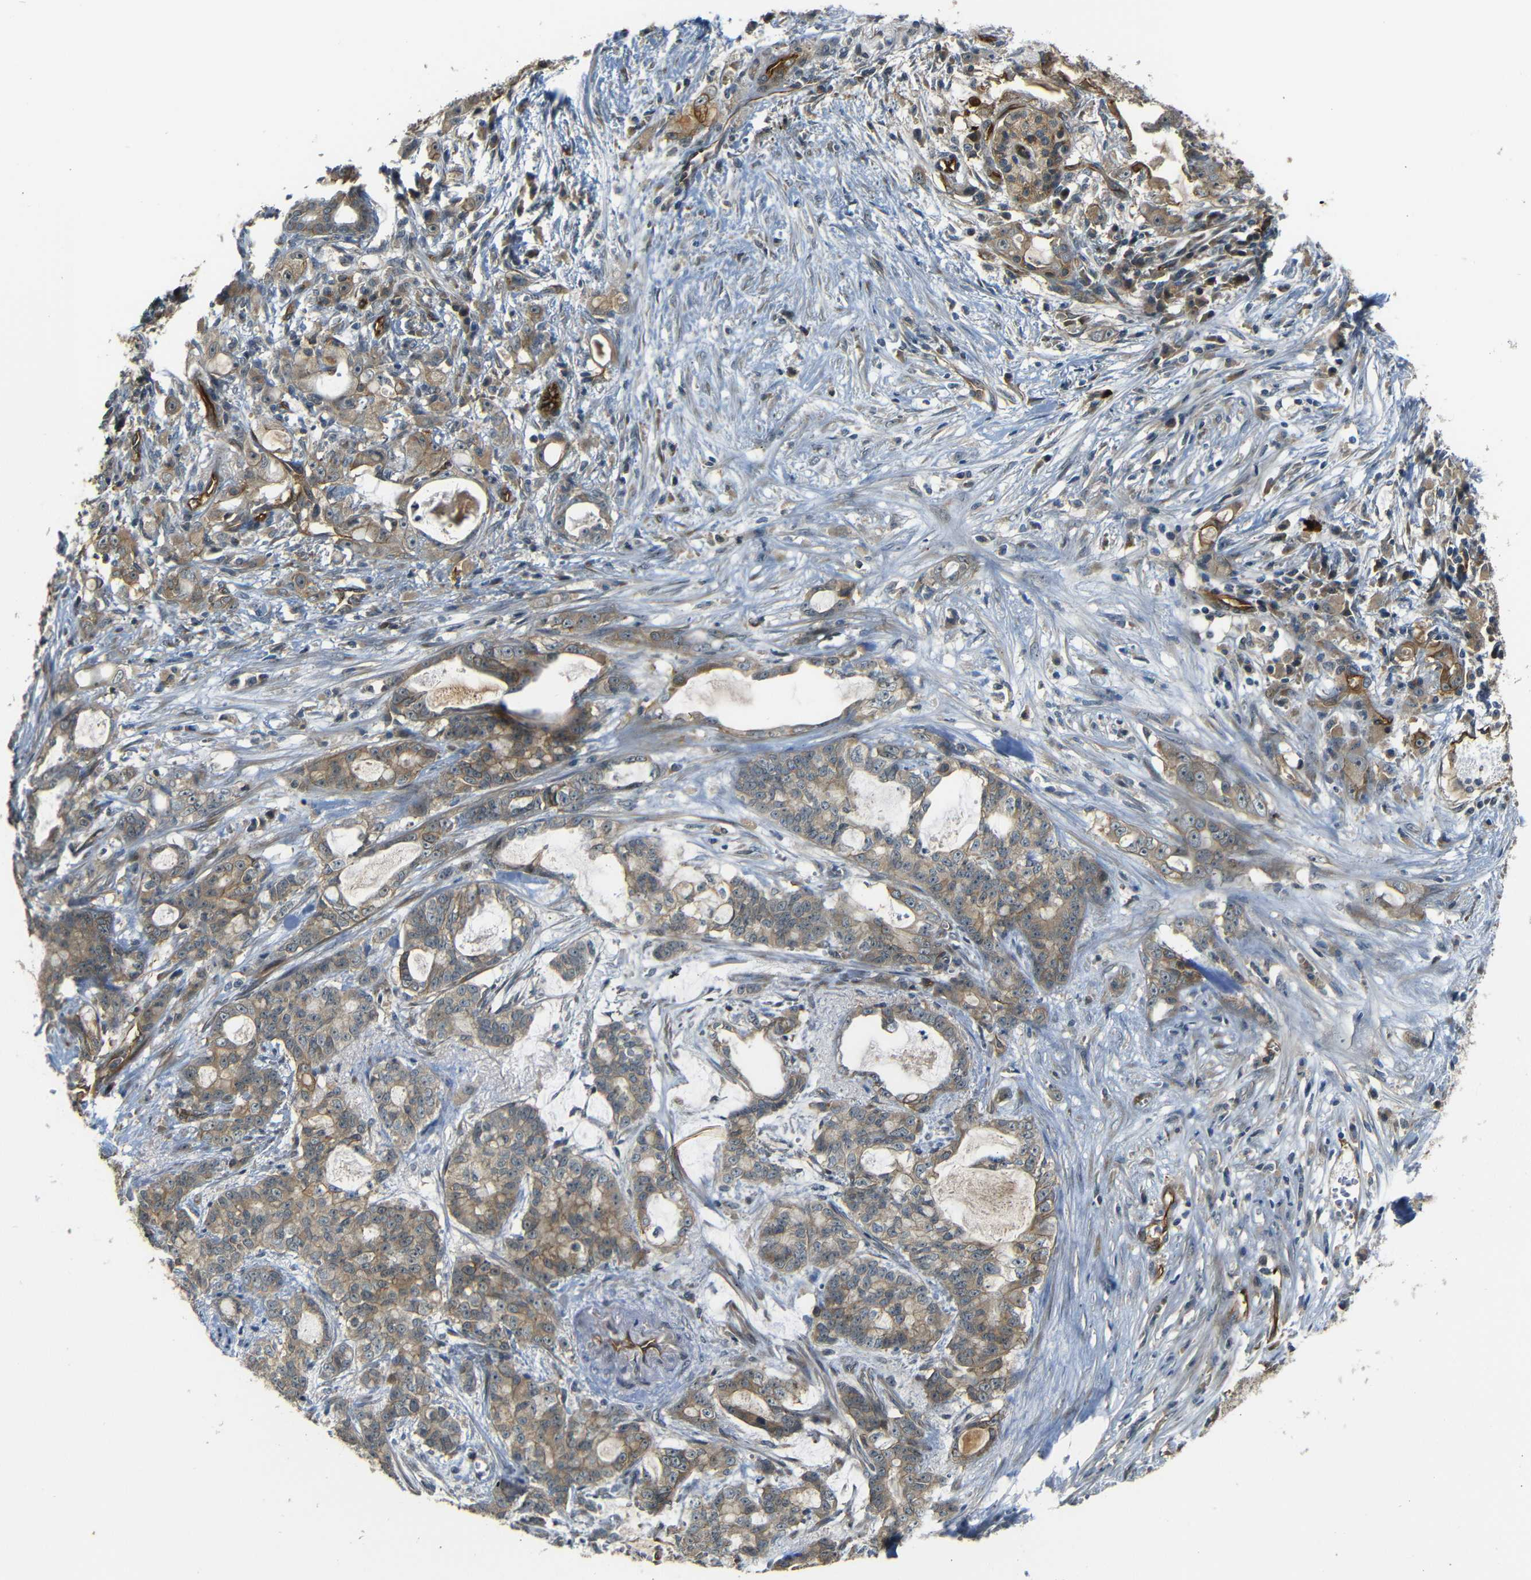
{"staining": {"intensity": "moderate", "quantity": "25%-75%", "location": "cytoplasmic/membranous"}, "tissue": "pancreatic cancer", "cell_type": "Tumor cells", "image_type": "cancer", "snomed": [{"axis": "morphology", "description": "Adenocarcinoma, NOS"}, {"axis": "topography", "description": "Pancreas"}], "caption": "A medium amount of moderate cytoplasmic/membranous expression is seen in about 25%-75% of tumor cells in adenocarcinoma (pancreatic) tissue.", "gene": "RELL1", "patient": {"sex": "female", "age": 73}}